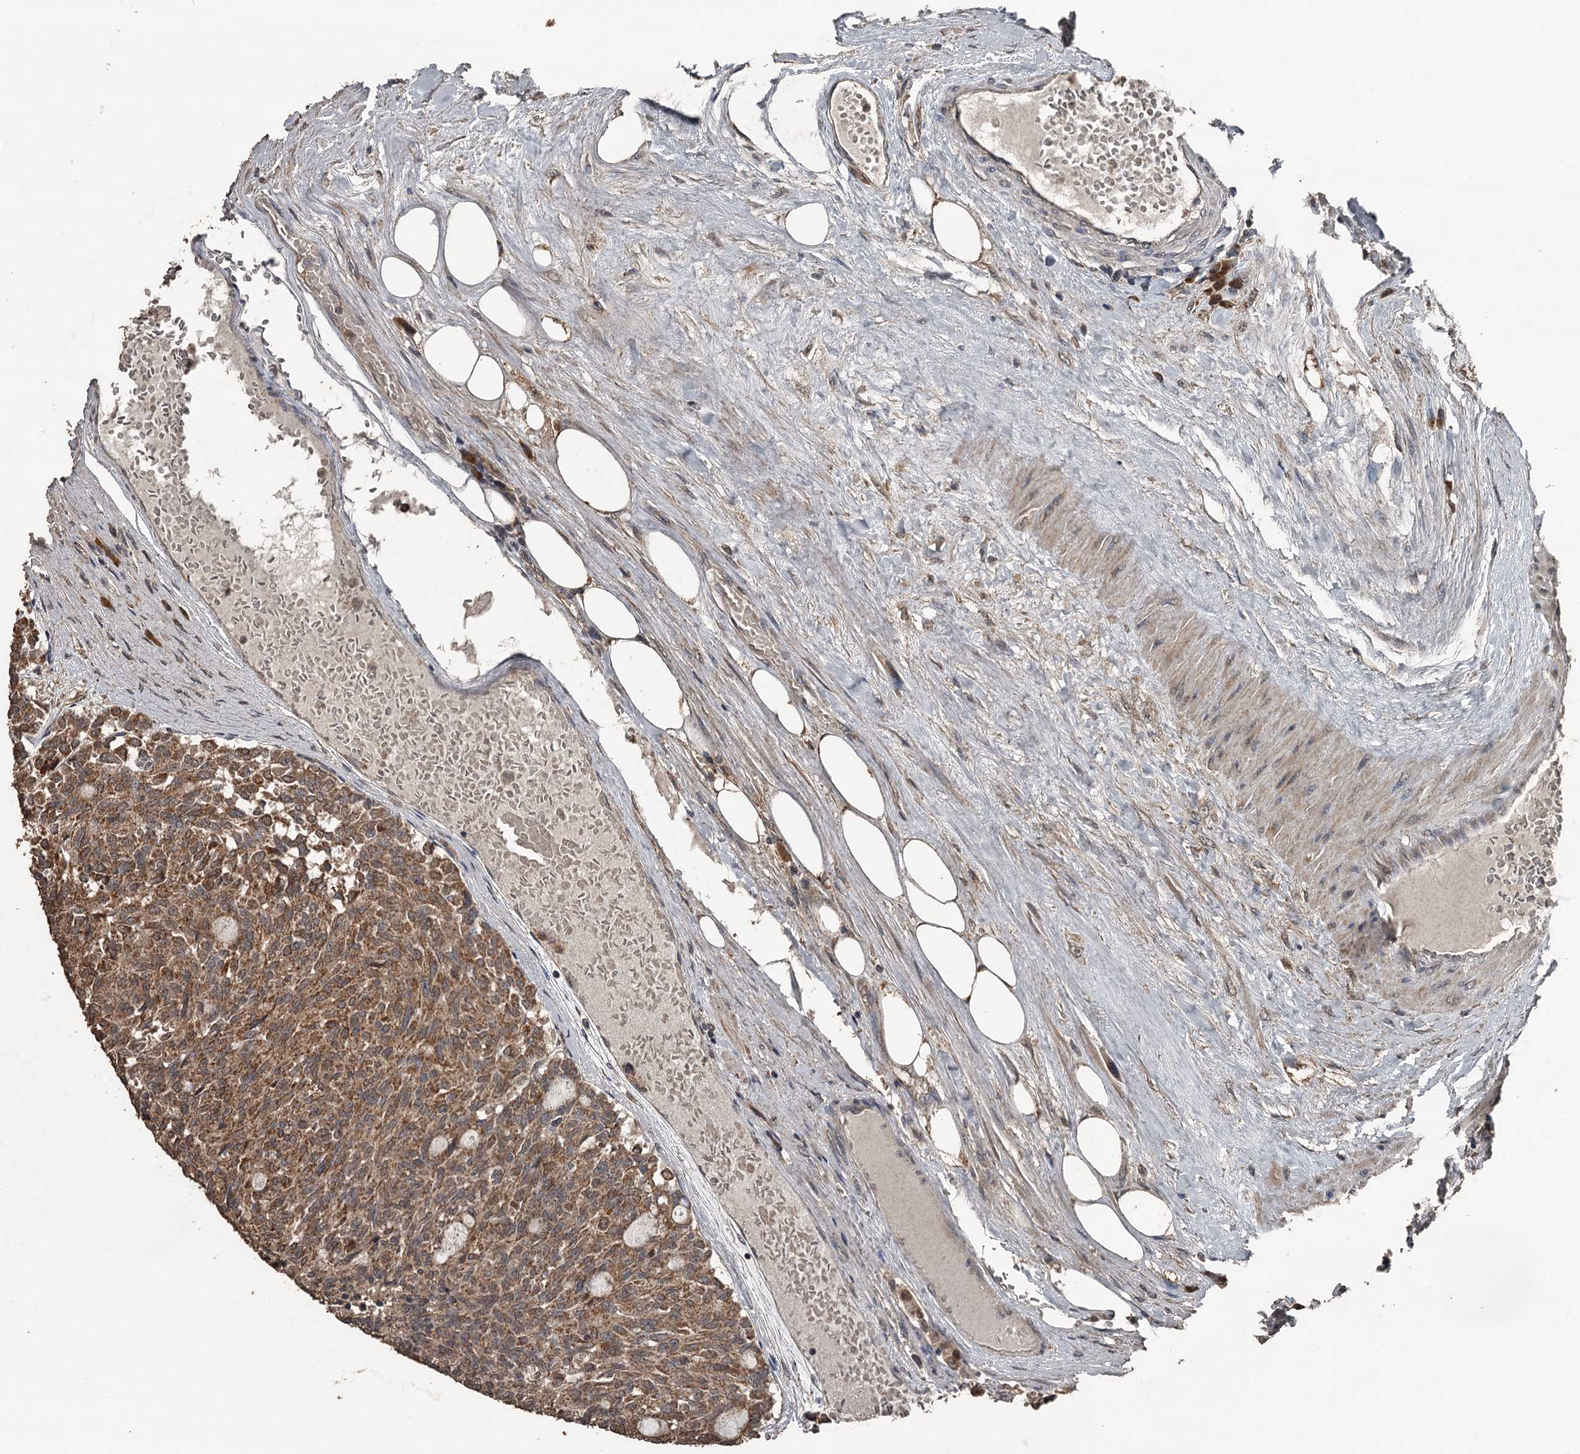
{"staining": {"intensity": "moderate", "quantity": ">75%", "location": "cytoplasmic/membranous"}, "tissue": "carcinoid", "cell_type": "Tumor cells", "image_type": "cancer", "snomed": [{"axis": "morphology", "description": "Carcinoid, malignant, NOS"}, {"axis": "topography", "description": "Pancreas"}], "caption": "The micrograph exhibits a brown stain indicating the presence of a protein in the cytoplasmic/membranous of tumor cells in carcinoid.", "gene": "WIPI1", "patient": {"sex": "female", "age": 54}}